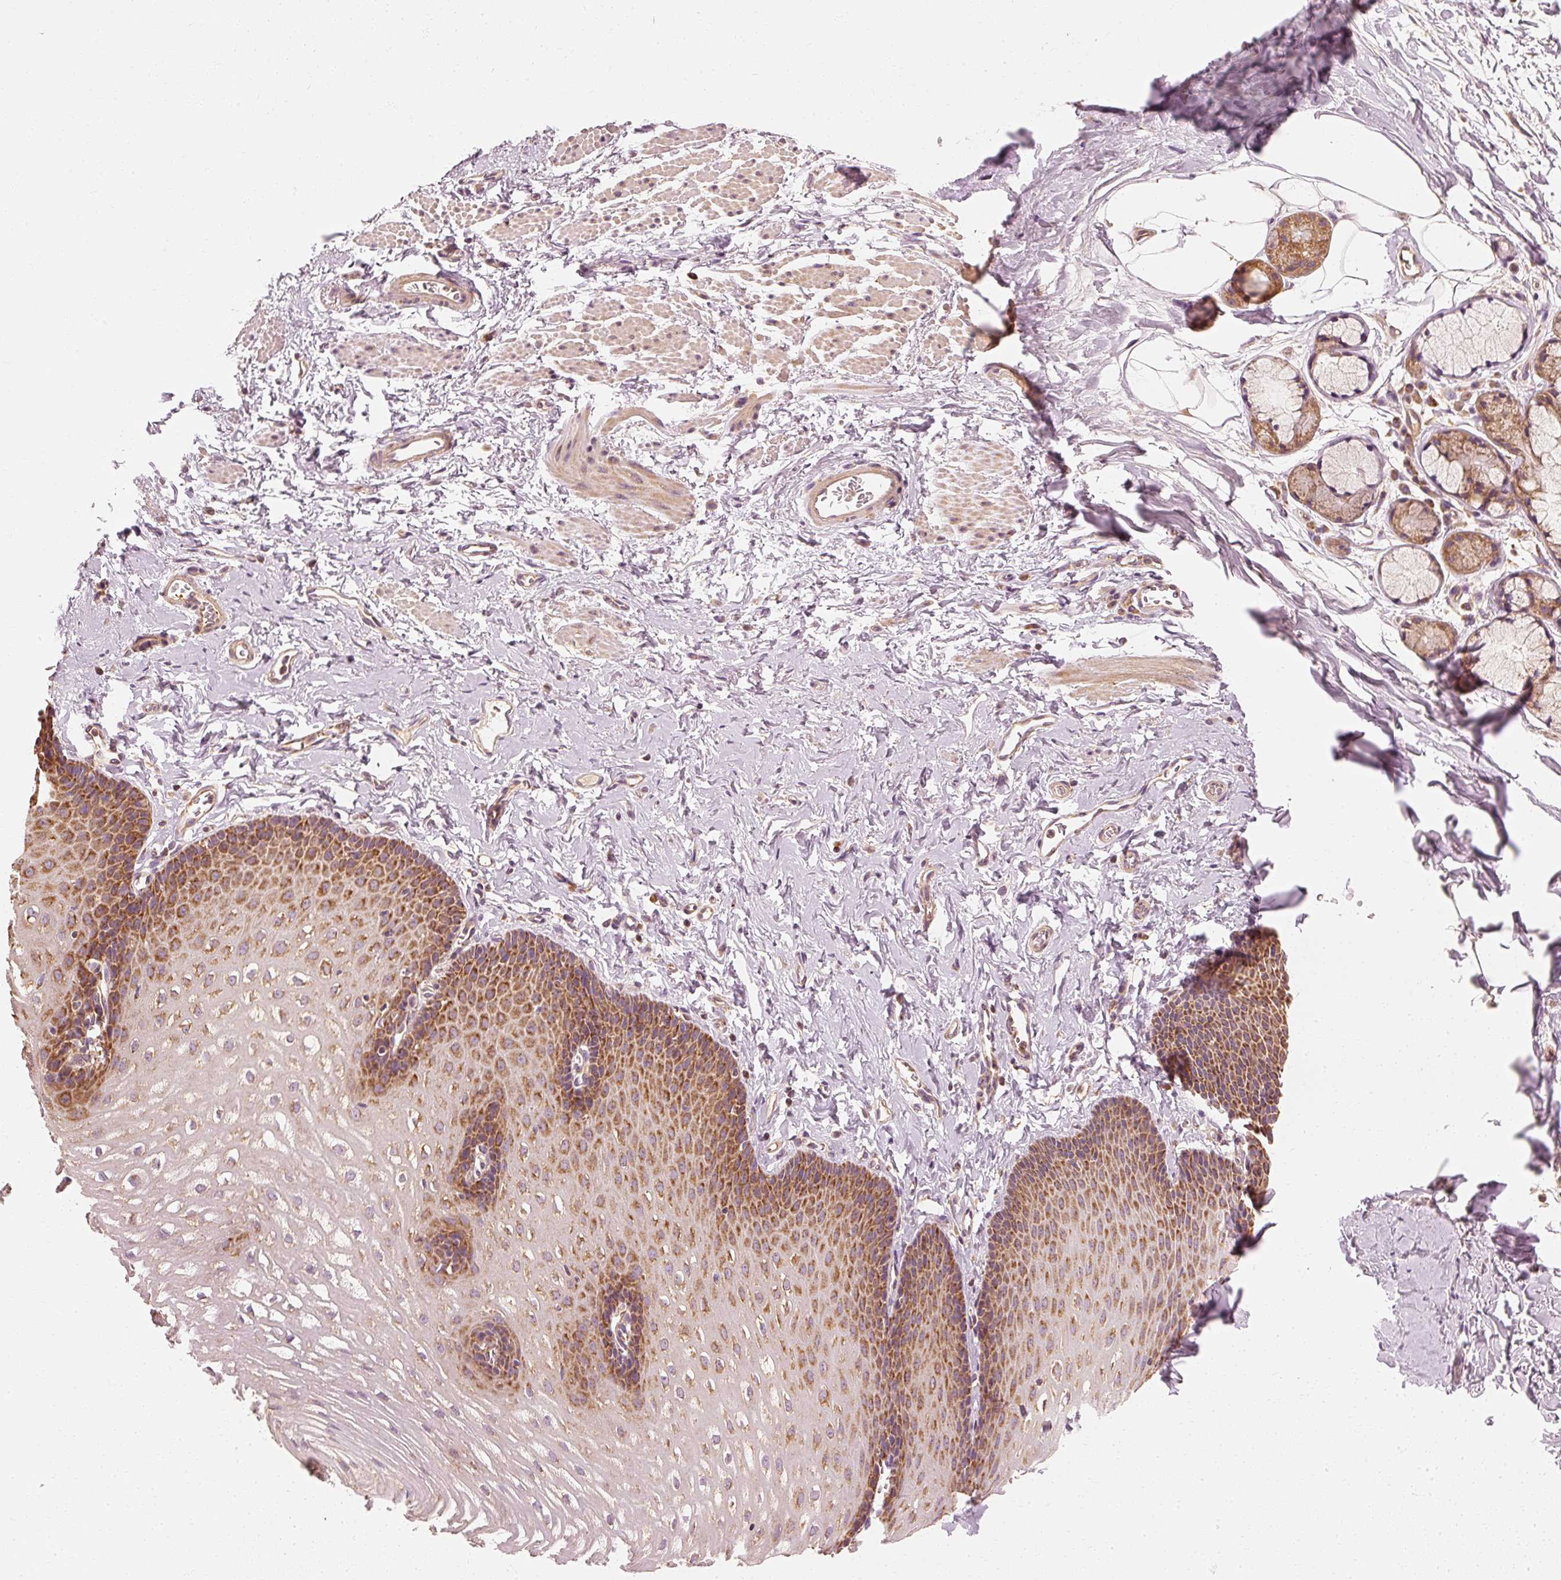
{"staining": {"intensity": "strong", "quantity": ">75%", "location": "cytoplasmic/membranous"}, "tissue": "esophagus", "cell_type": "Squamous epithelial cells", "image_type": "normal", "snomed": [{"axis": "morphology", "description": "Normal tissue, NOS"}, {"axis": "topography", "description": "Esophagus"}], "caption": "The immunohistochemical stain labels strong cytoplasmic/membranous expression in squamous epithelial cells of benign esophagus. The staining was performed using DAB to visualize the protein expression in brown, while the nuclei were stained in blue with hematoxylin (Magnification: 20x).", "gene": "TOMM40", "patient": {"sex": "male", "age": 70}}